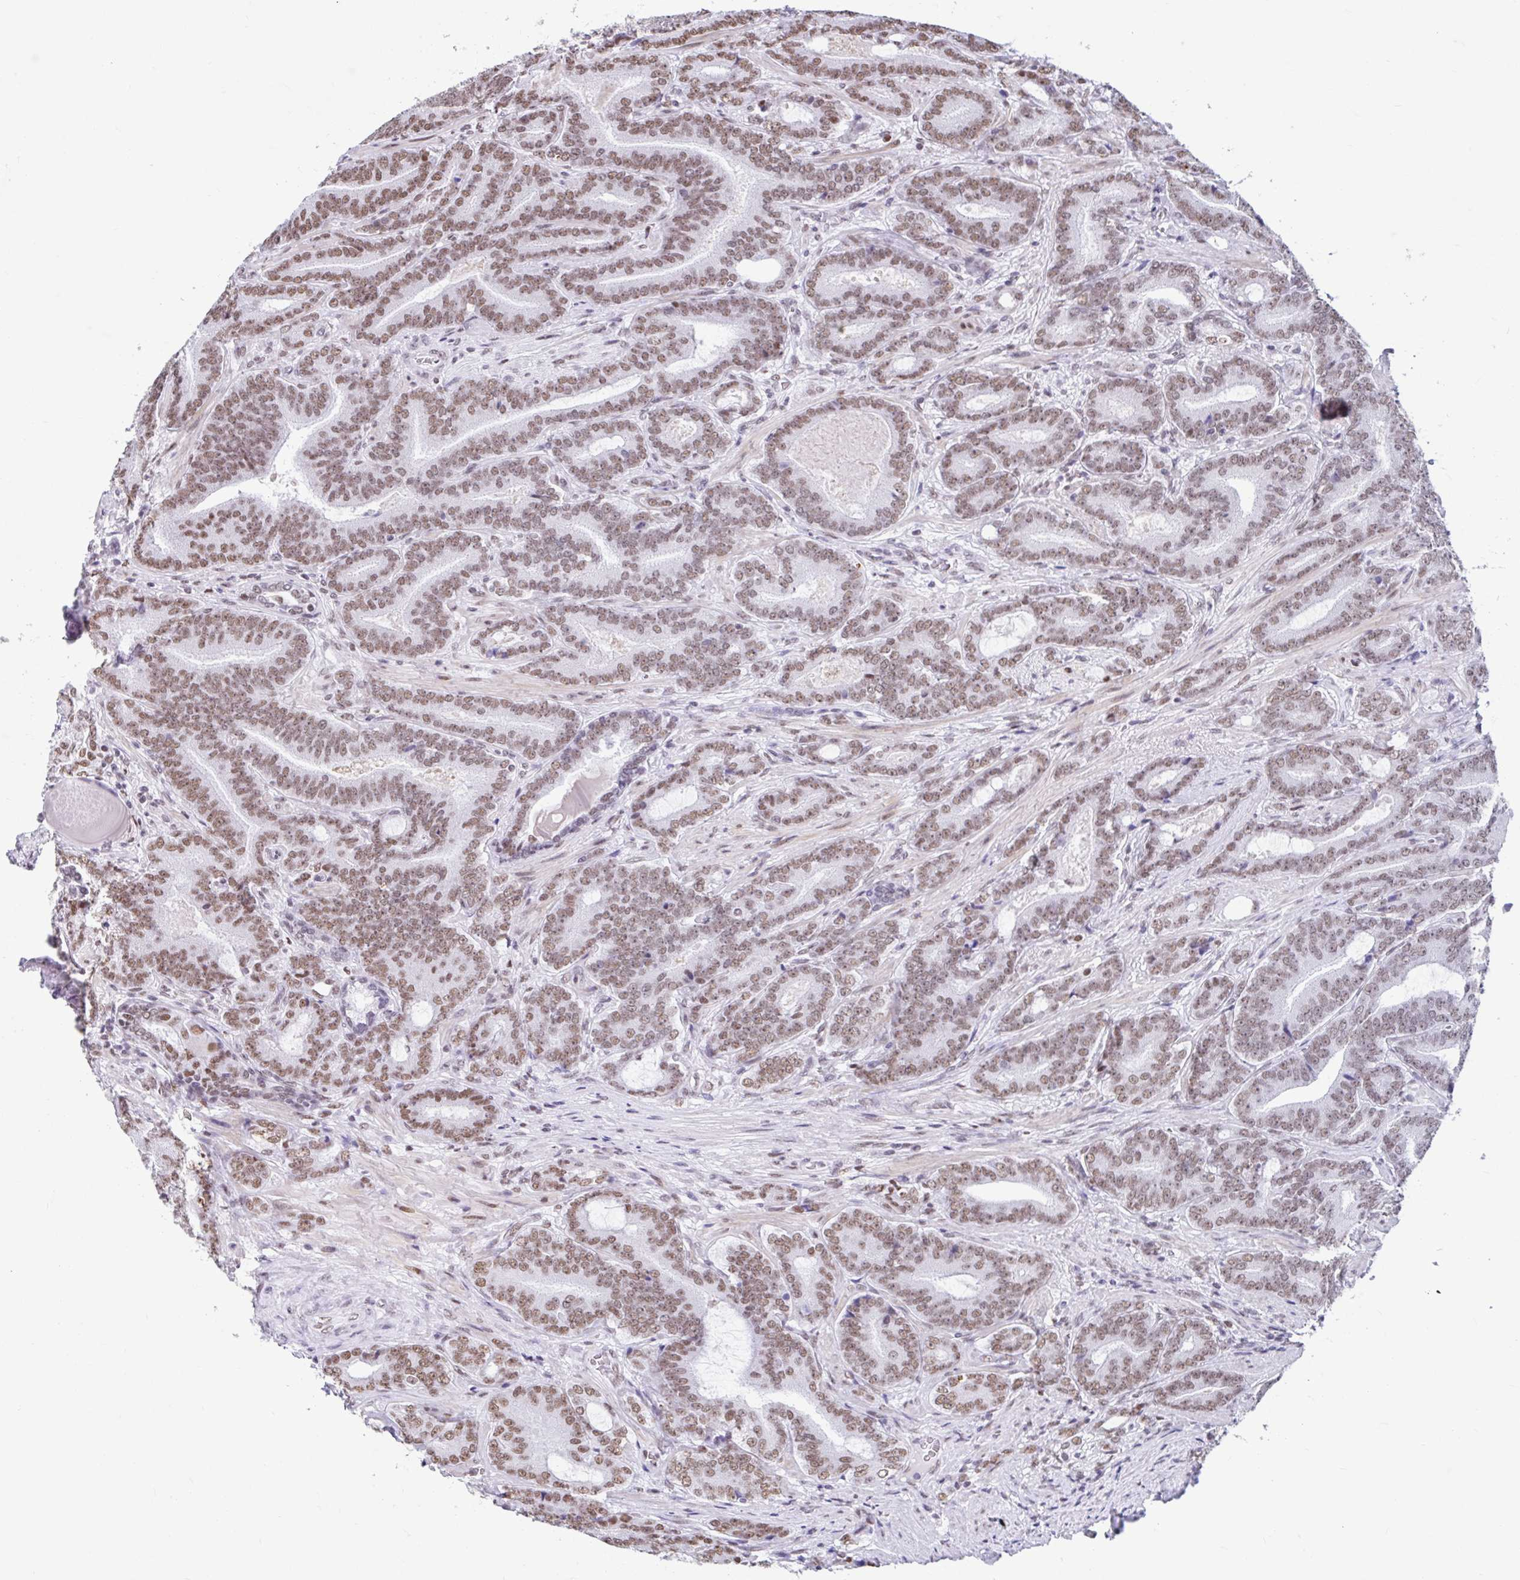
{"staining": {"intensity": "moderate", "quantity": "25%-75%", "location": "nuclear"}, "tissue": "prostate cancer", "cell_type": "Tumor cells", "image_type": "cancer", "snomed": [{"axis": "morphology", "description": "Adenocarcinoma, High grade"}, {"axis": "topography", "description": "Prostate"}], "caption": "Immunohistochemistry (IHC) photomicrograph of neoplastic tissue: human prostate cancer (adenocarcinoma (high-grade)) stained using IHC shows medium levels of moderate protein expression localized specifically in the nuclear of tumor cells, appearing as a nuclear brown color.", "gene": "KHDRBS1", "patient": {"sex": "male", "age": 62}}